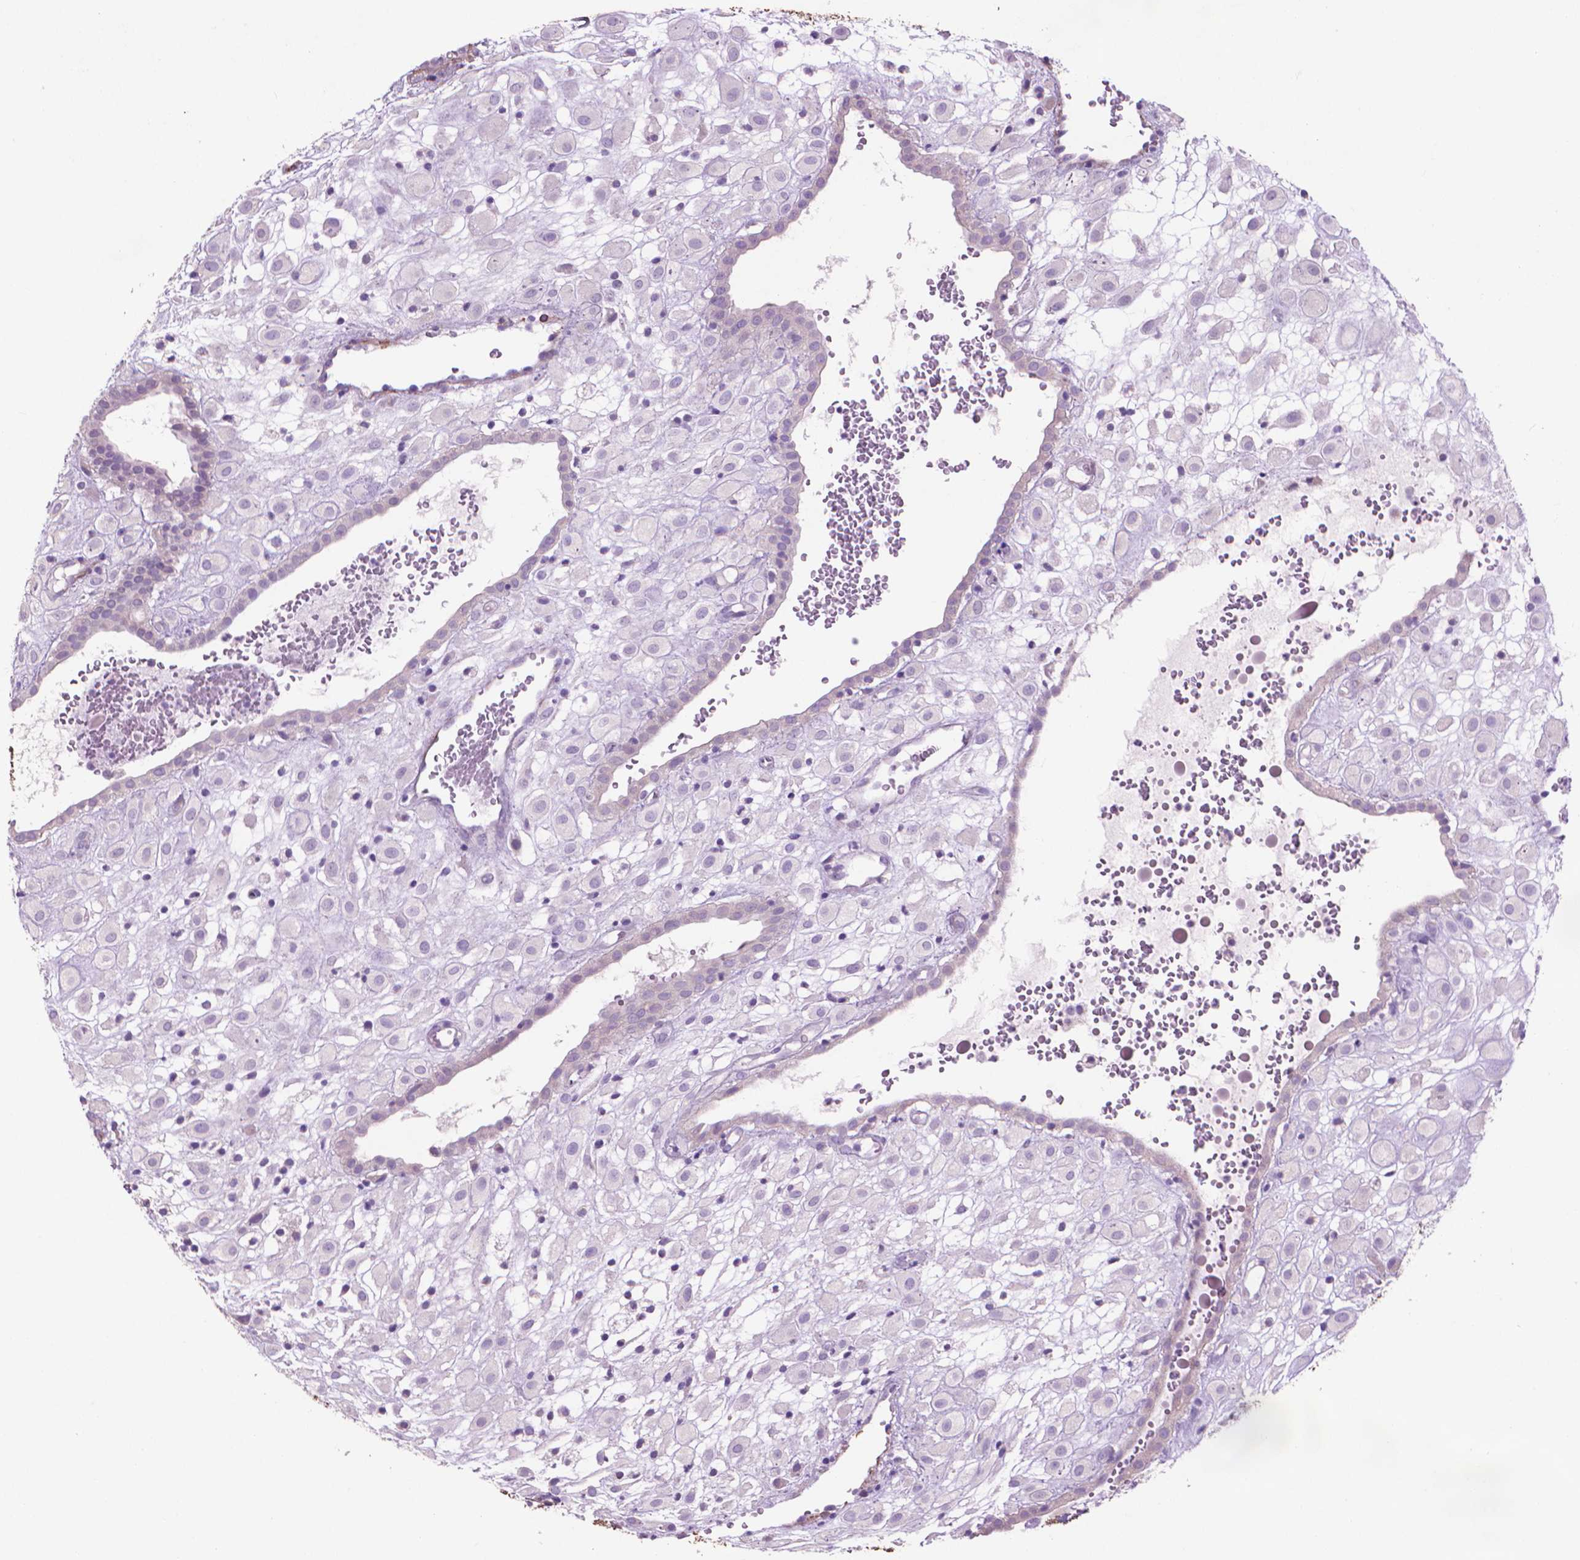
{"staining": {"intensity": "negative", "quantity": "none", "location": "none"}, "tissue": "placenta", "cell_type": "Decidual cells", "image_type": "normal", "snomed": [{"axis": "morphology", "description": "Normal tissue, NOS"}, {"axis": "topography", "description": "Placenta"}], "caption": "High magnification brightfield microscopy of normal placenta stained with DAB (brown) and counterstained with hematoxylin (blue): decidual cells show no significant positivity. (Stains: DAB IHC with hematoxylin counter stain, Microscopy: brightfield microscopy at high magnification).", "gene": "AQP10", "patient": {"sex": "female", "age": 24}}